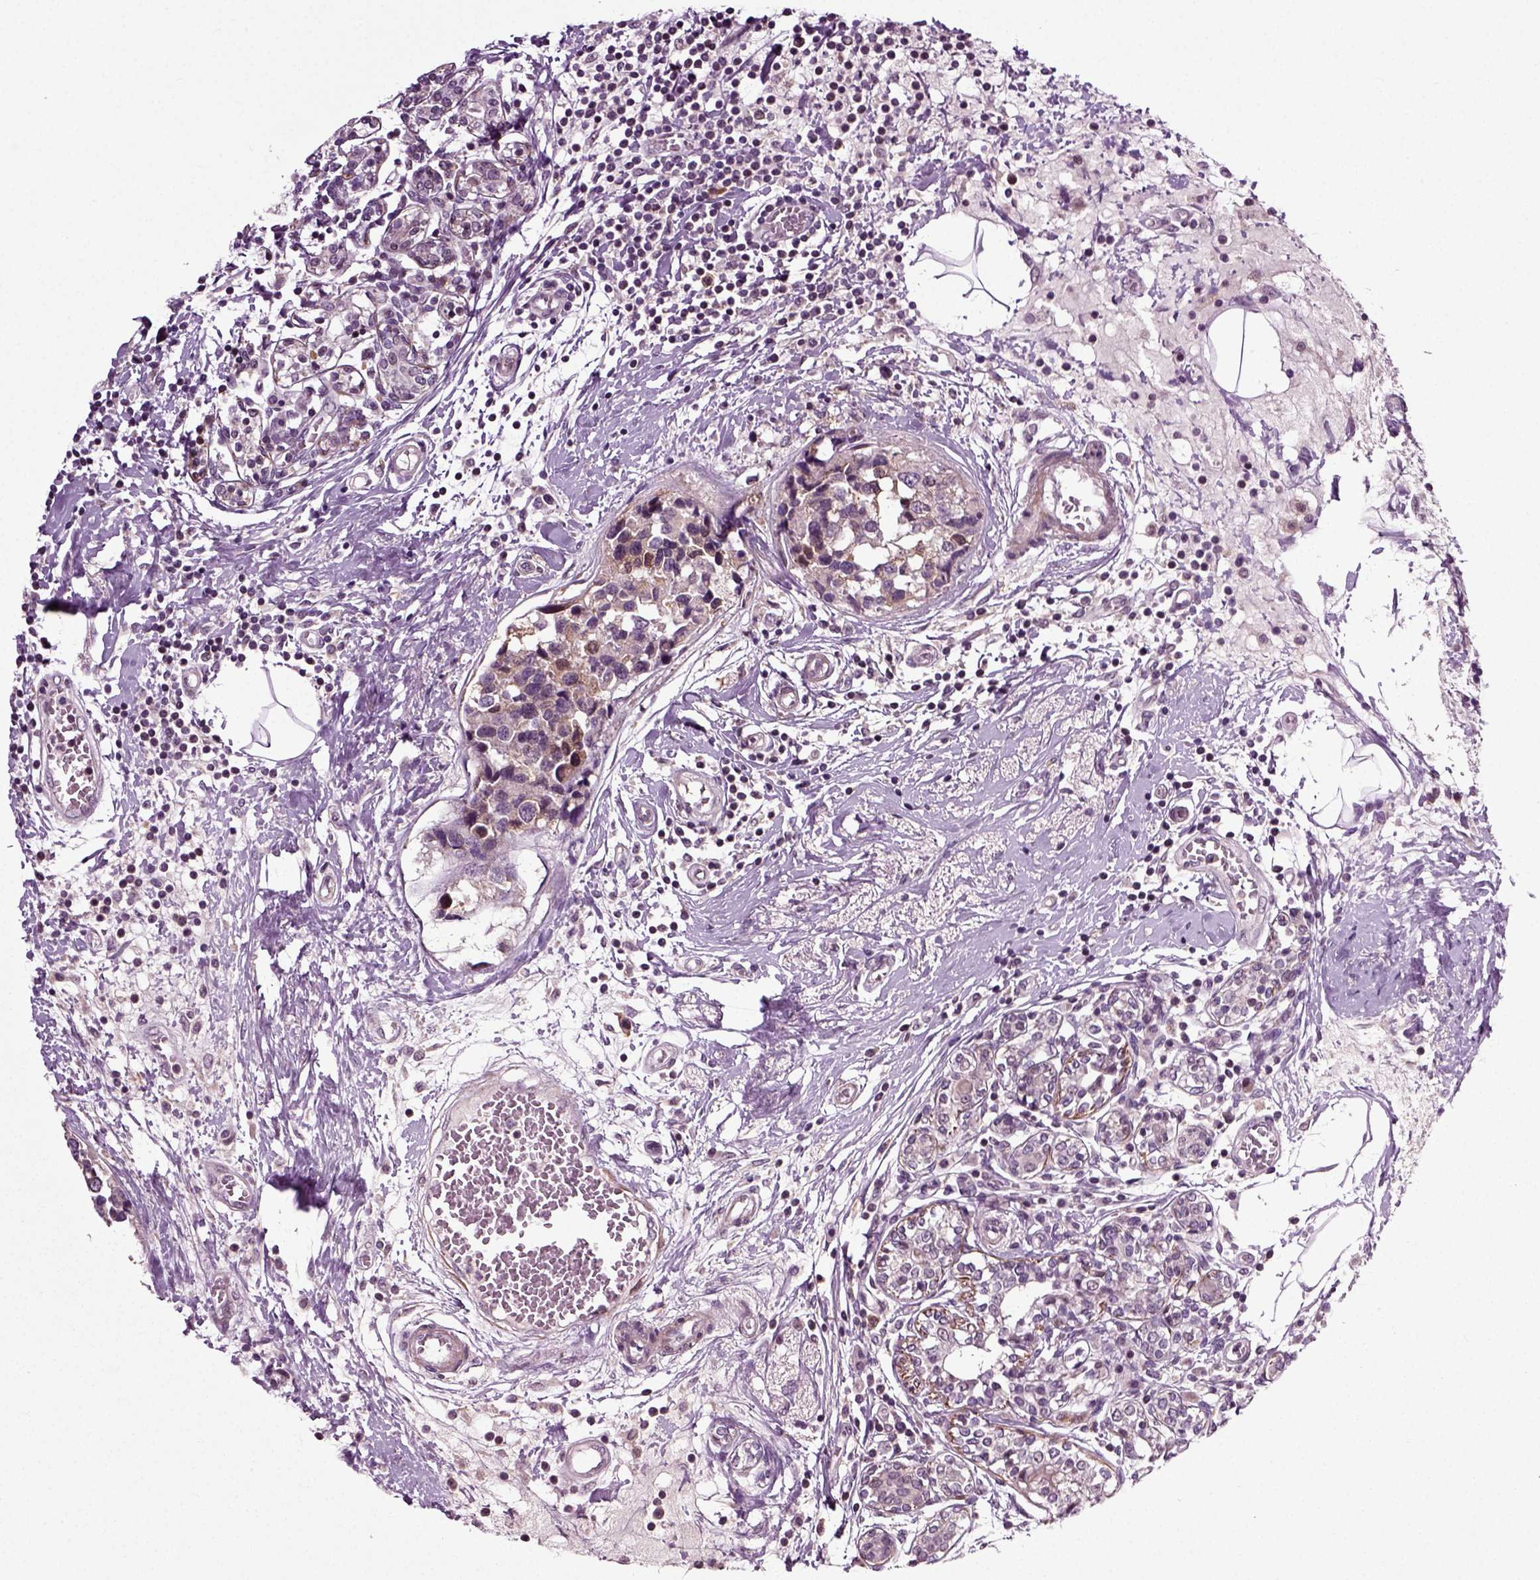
{"staining": {"intensity": "moderate", "quantity": "<25%", "location": "cytoplasmic/membranous"}, "tissue": "breast cancer", "cell_type": "Tumor cells", "image_type": "cancer", "snomed": [{"axis": "morphology", "description": "Lobular carcinoma"}, {"axis": "topography", "description": "Breast"}], "caption": "Immunohistochemistry of human lobular carcinoma (breast) demonstrates low levels of moderate cytoplasmic/membranous positivity in approximately <25% of tumor cells. (DAB (3,3'-diaminobenzidine) = brown stain, brightfield microscopy at high magnification).", "gene": "KNSTRN", "patient": {"sex": "female", "age": 59}}